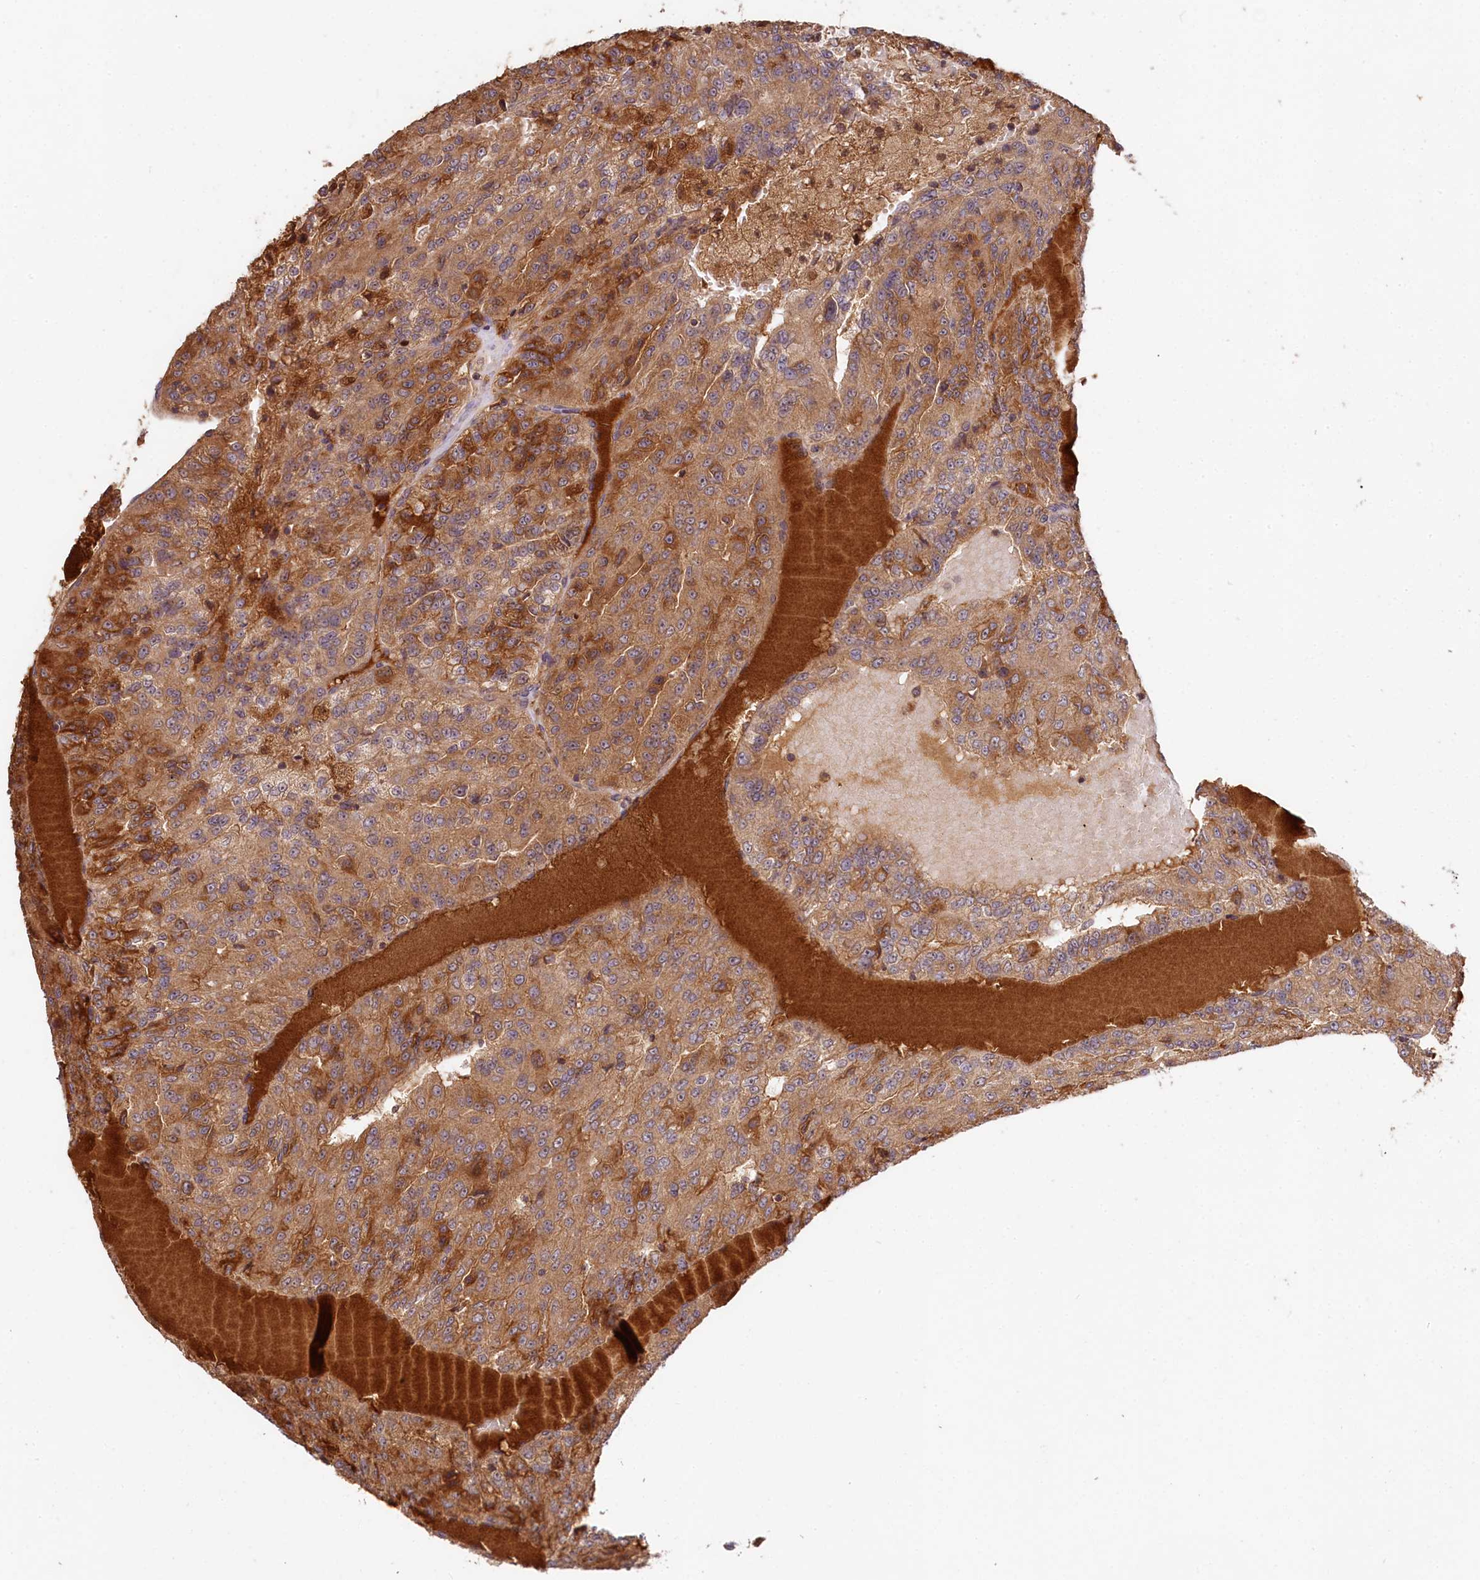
{"staining": {"intensity": "moderate", "quantity": ">75%", "location": "cytoplasmic/membranous"}, "tissue": "renal cancer", "cell_type": "Tumor cells", "image_type": "cancer", "snomed": [{"axis": "morphology", "description": "Adenocarcinoma, NOS"}, {"axis": "topography", "description": "Kidney"}], "caption": "Tumor cells reveal medium levels of moderate cytoplasmic/membranous expression in approximately >75% of cells in renal cancer. (Stains: DAB (3,3'-diaminobenzidine) in brown, nuclei in blue, Microscopy: brightfield microscopy at high magnification).", "gene": "MCF2L2", "patient": {"sex": "female", "age": 63}}